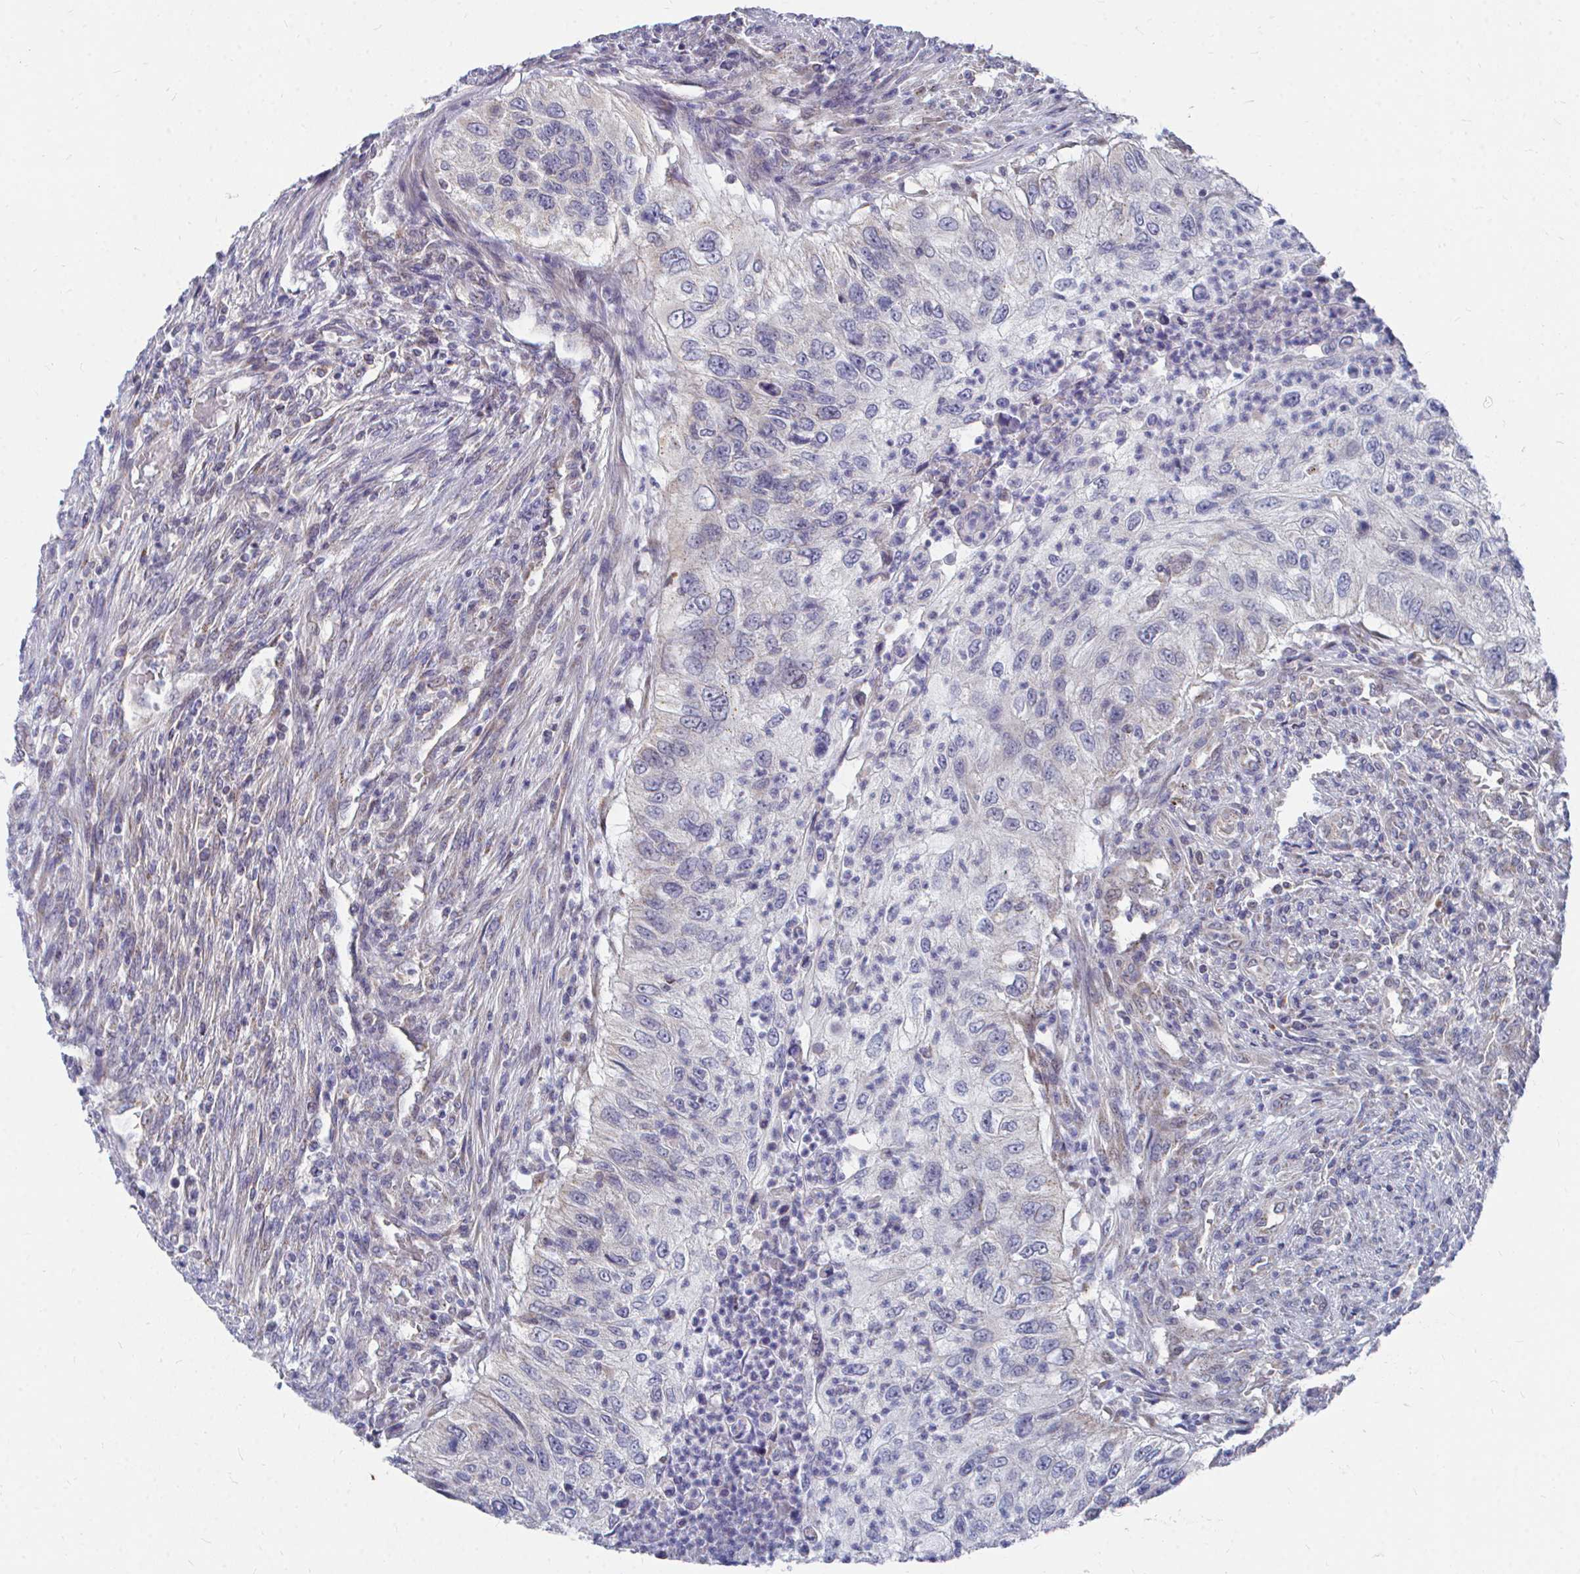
{"staining": {"intensity": "negative", "quantity": "none", "location": "none"}, "tissue": "urothelial cancer", "cell_type": "Tumor cells", "image_type": "cancer", "snomed": [{"axis": "morphology", "description": "Urothelial carcinoma, High grade"}, {"axis": "topography", "description": "Urinary bladder"}], "caption": "There is no significant staining in tumor cells of high-grade urothelial carcinoma.", "gene": "PEX3", "patient": {"sex": "female", "age": 60}}